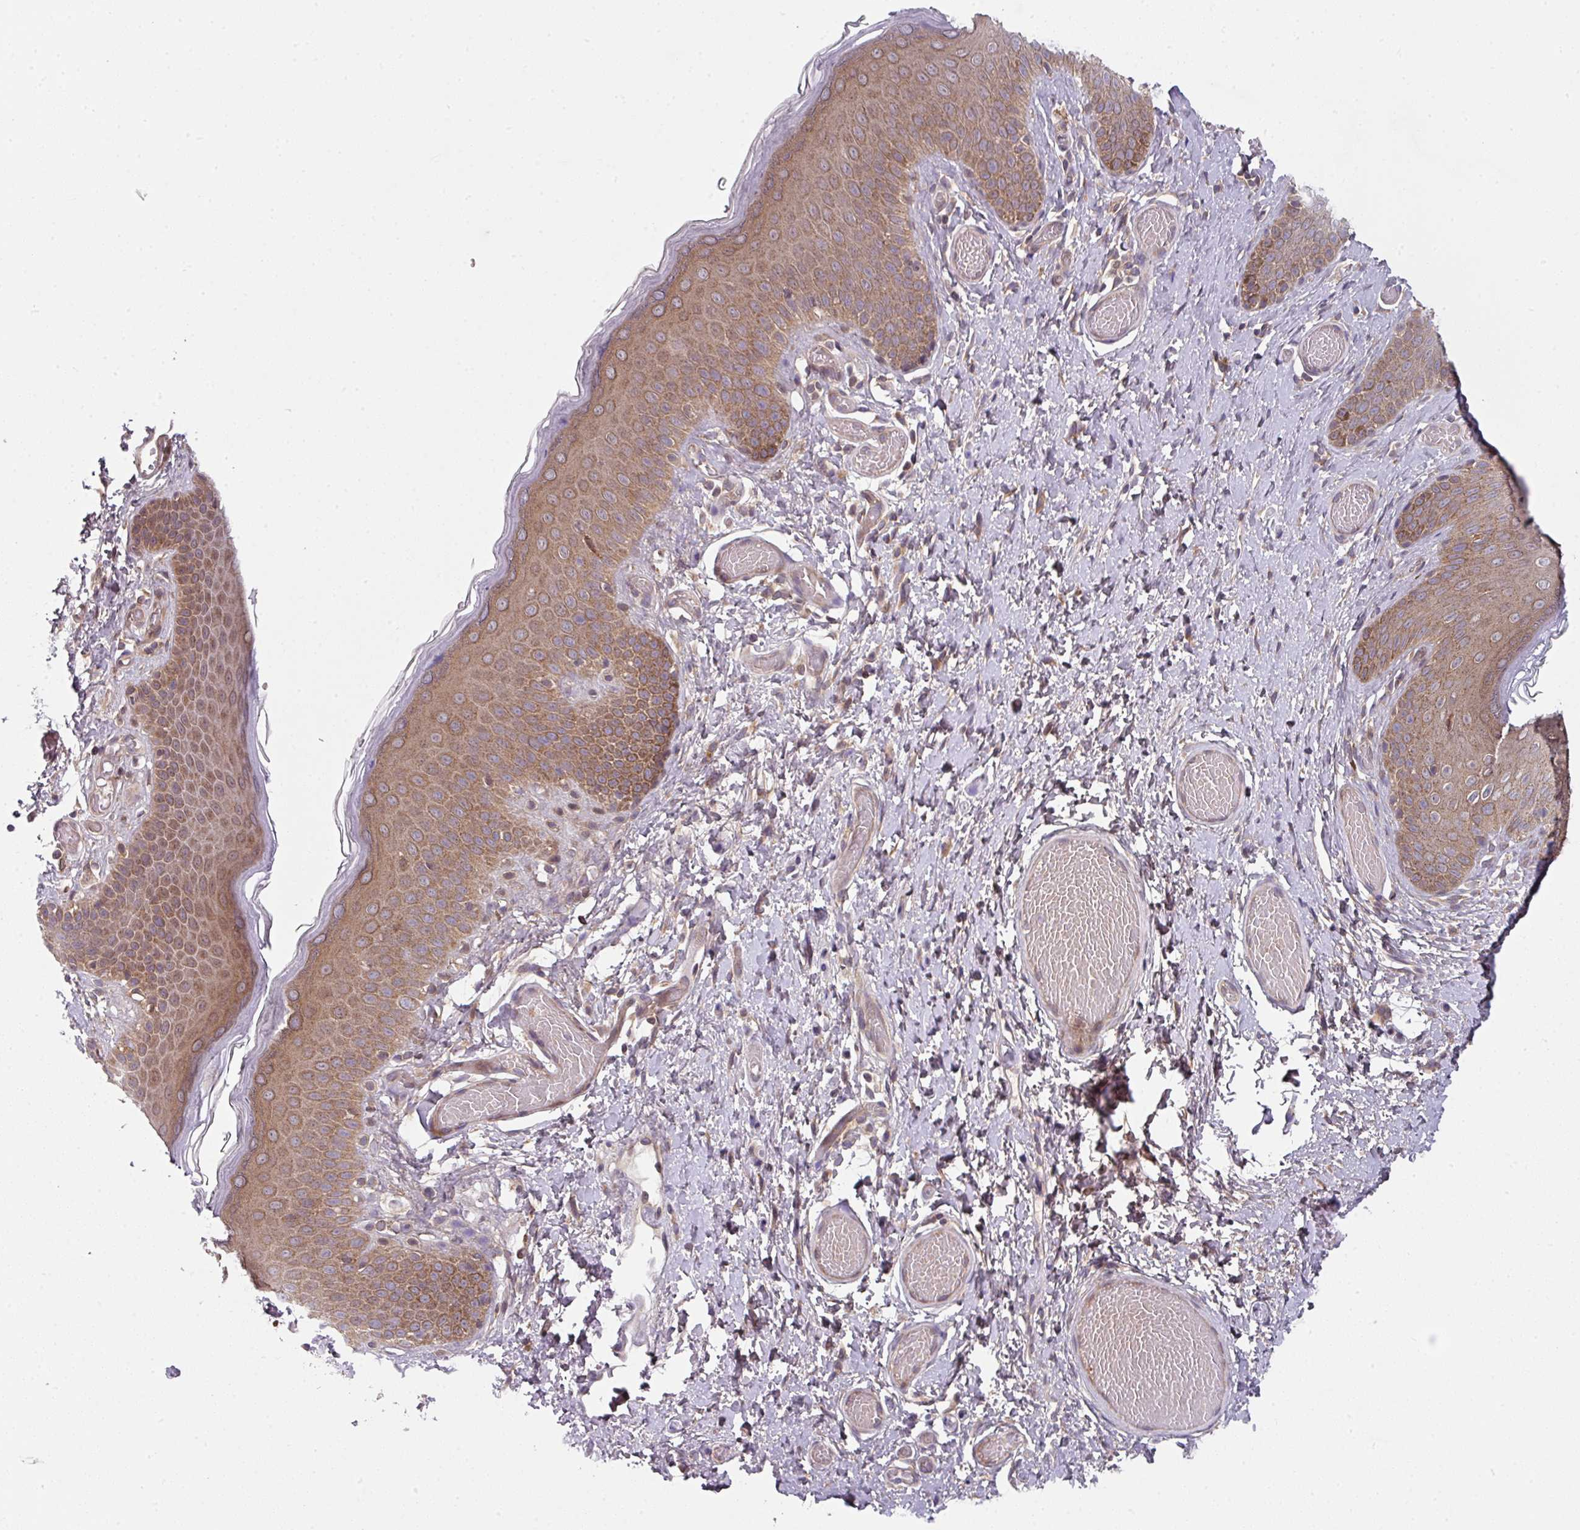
{"staining": {"intensity": "moderate", "quantity": "25%-75%", "location": "cytoplasmic/membranous,nuclear"}, "tissue": "skin", "cell_type": "Epidermal cells", "image_type": "normal", "snomed": [{"axis": "morphology", "description": "Normal tissue, NOS"}, {"axis": "topography", "description": "Anal"}], "caption": "Immunohistochemical staining of unremarkable skin displays medium levels of moderate cytoplasmic/membranous,nuclear expression in approximately 25%-75% of epidermal cells.", "gene": "CAMLG", "patient": {"sex": "female", "age": 40}}